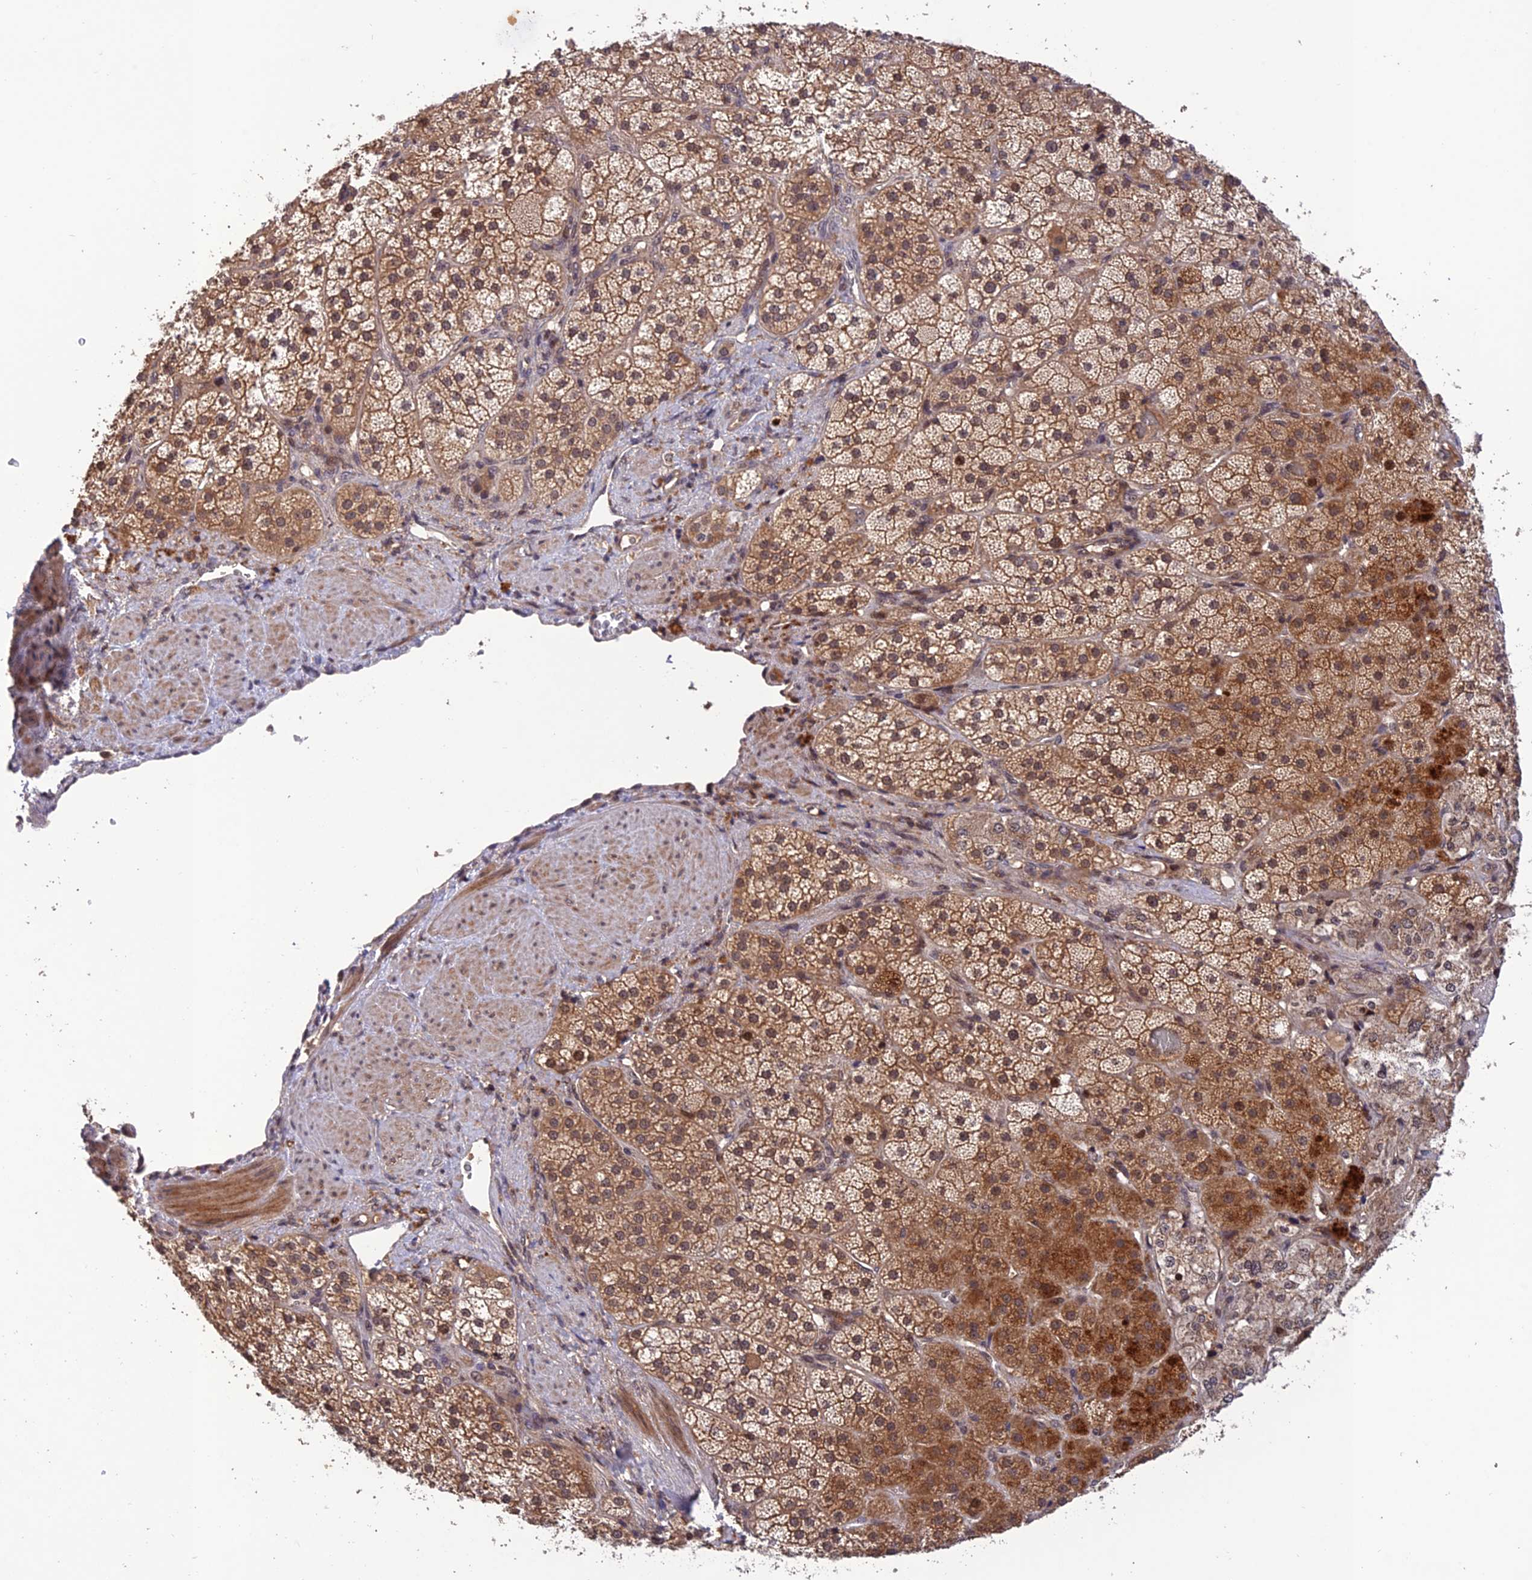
{"staining": {"intensity": "strong", "quantity": ">75%", "location": "cytoplasmic/membranous,nuclear"}, "tissue": "adrenal gland", "cell_type": "Glandular cells", "image_type": "normal", "snomed": [{"axis": "morphology", "description": "Normal tissue, NOS"}, {"axis": "topography", "description": "Adrenal gland"}], "caption": "This micrograph shows immunohistochemistry staining of benign human adrenal gland, with high strong cytoplasmic/membranous,nuclear positivity in approximately >75% of glandular cells.", "gene": "REV1", "patient": {"sex": "male", "age": 57}}